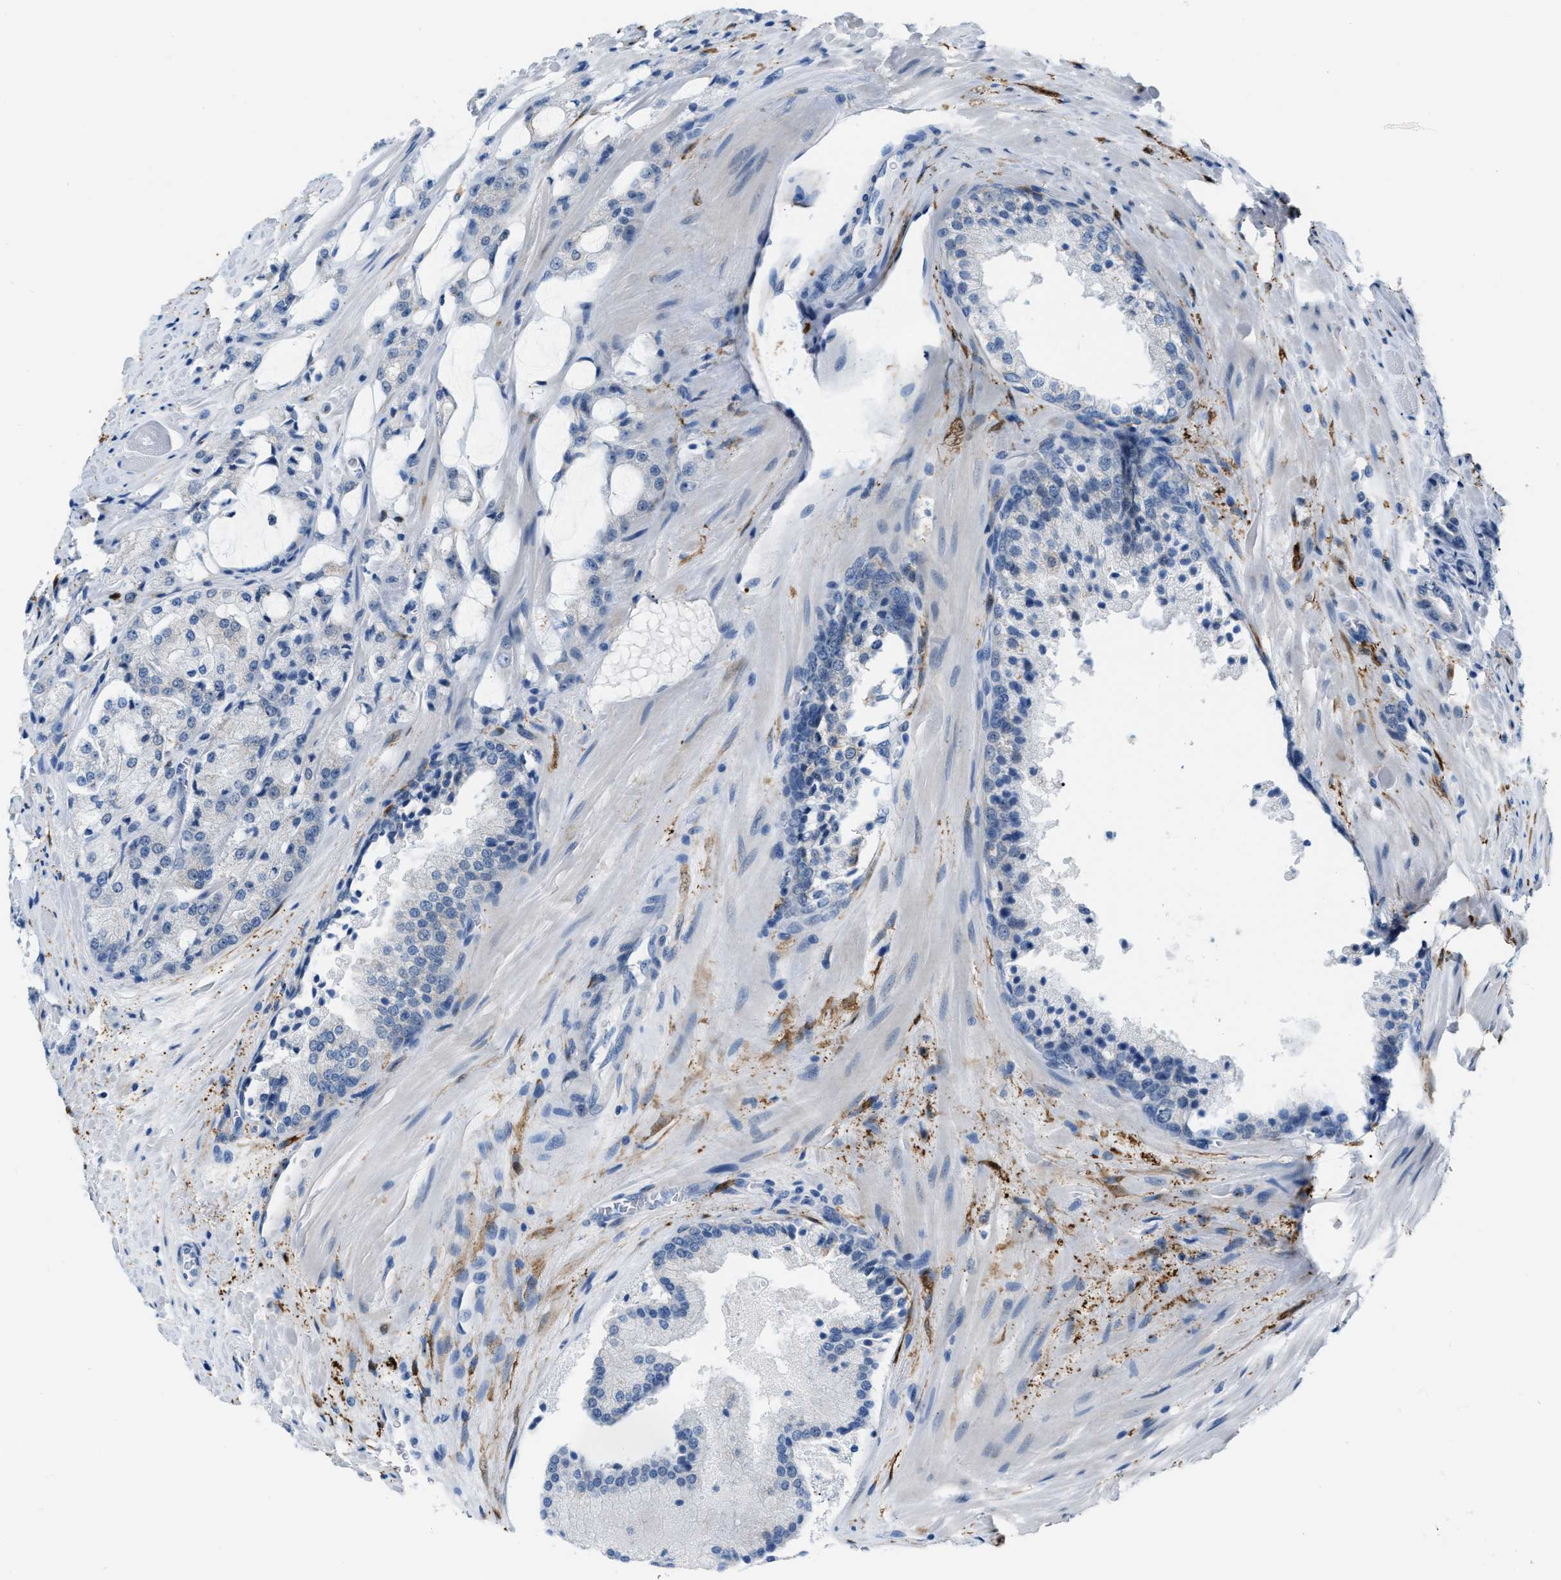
{"staining": {"intensity": "negative", "quantity": "none", "location": "none"}, "tissue": "prostate cancer", "cell_type": "Tumor cells", "image_type": "cancer", "snomed": [{"axis": "morphology", "description": "Adenocarcinoma, High grade"}, {"axis": "topography", "description": "Prostate"}], "caption": "High-grade adenocarcinoma (prostate) stained for a protein using IHC reveals no staining tumor cells.", "gene": "PHRF1", "patient": {"sex": "male", "age": 65}}